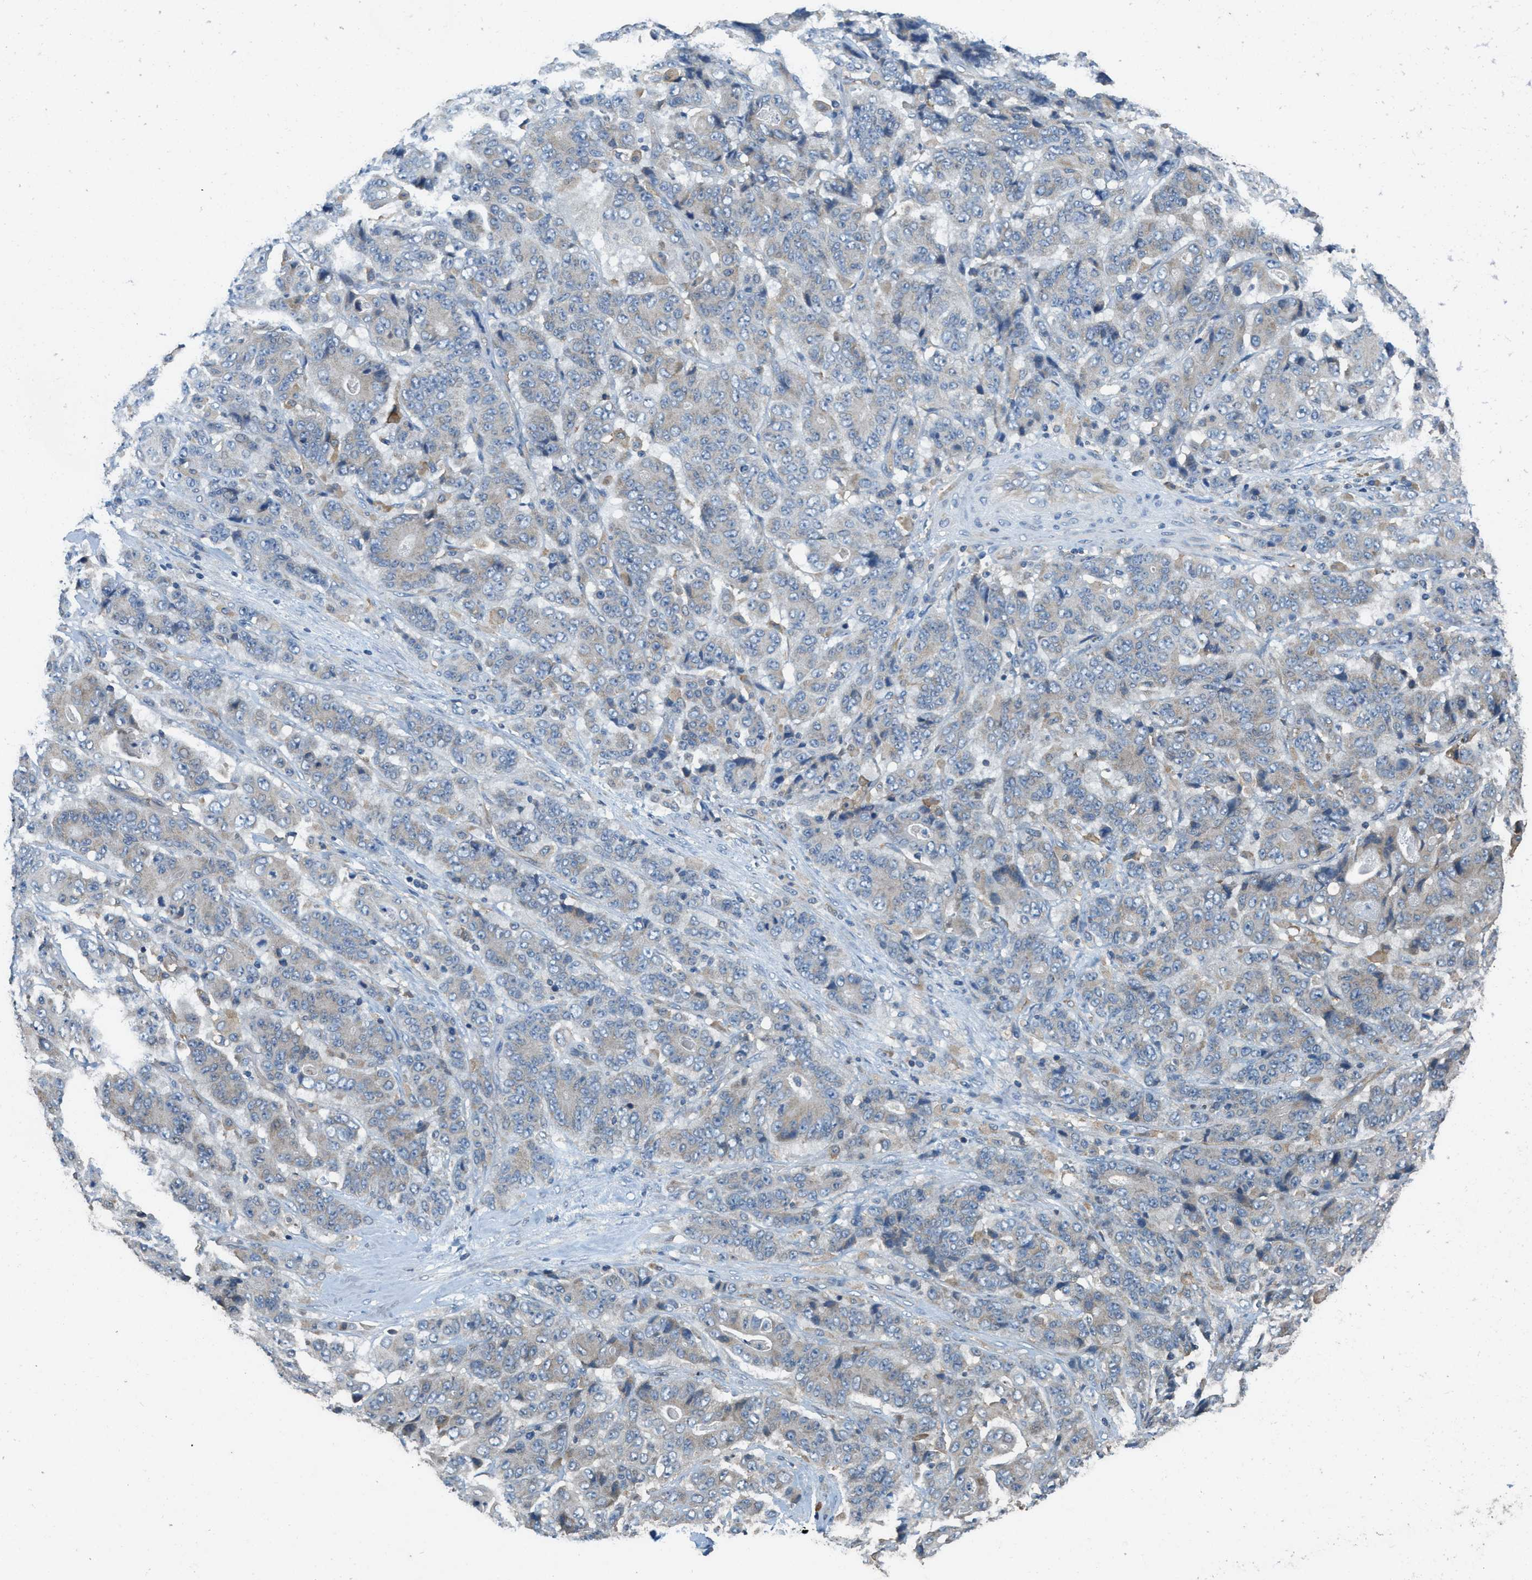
{"staining": {"intensity": "weak", "quantity": ">75%", "location": "cytoplasmic/membranous"}, "tissue": "stomach cancer", "cell_type": "Tumor cells", "image_type": "cancer", "snomed": [{"axis": "morphology", "description": "Adenocarcinoma, NOS"}, {"axis": "topography", "description": "Stomach"}], "caption": "Stomach cancer stained for a protein (brown) reveals weak cytoplasmic/membranous positive staining in approximately >75% of tumor cells.", "gene": "DGKE", "patient": {"sex": "female", "age": 73}}